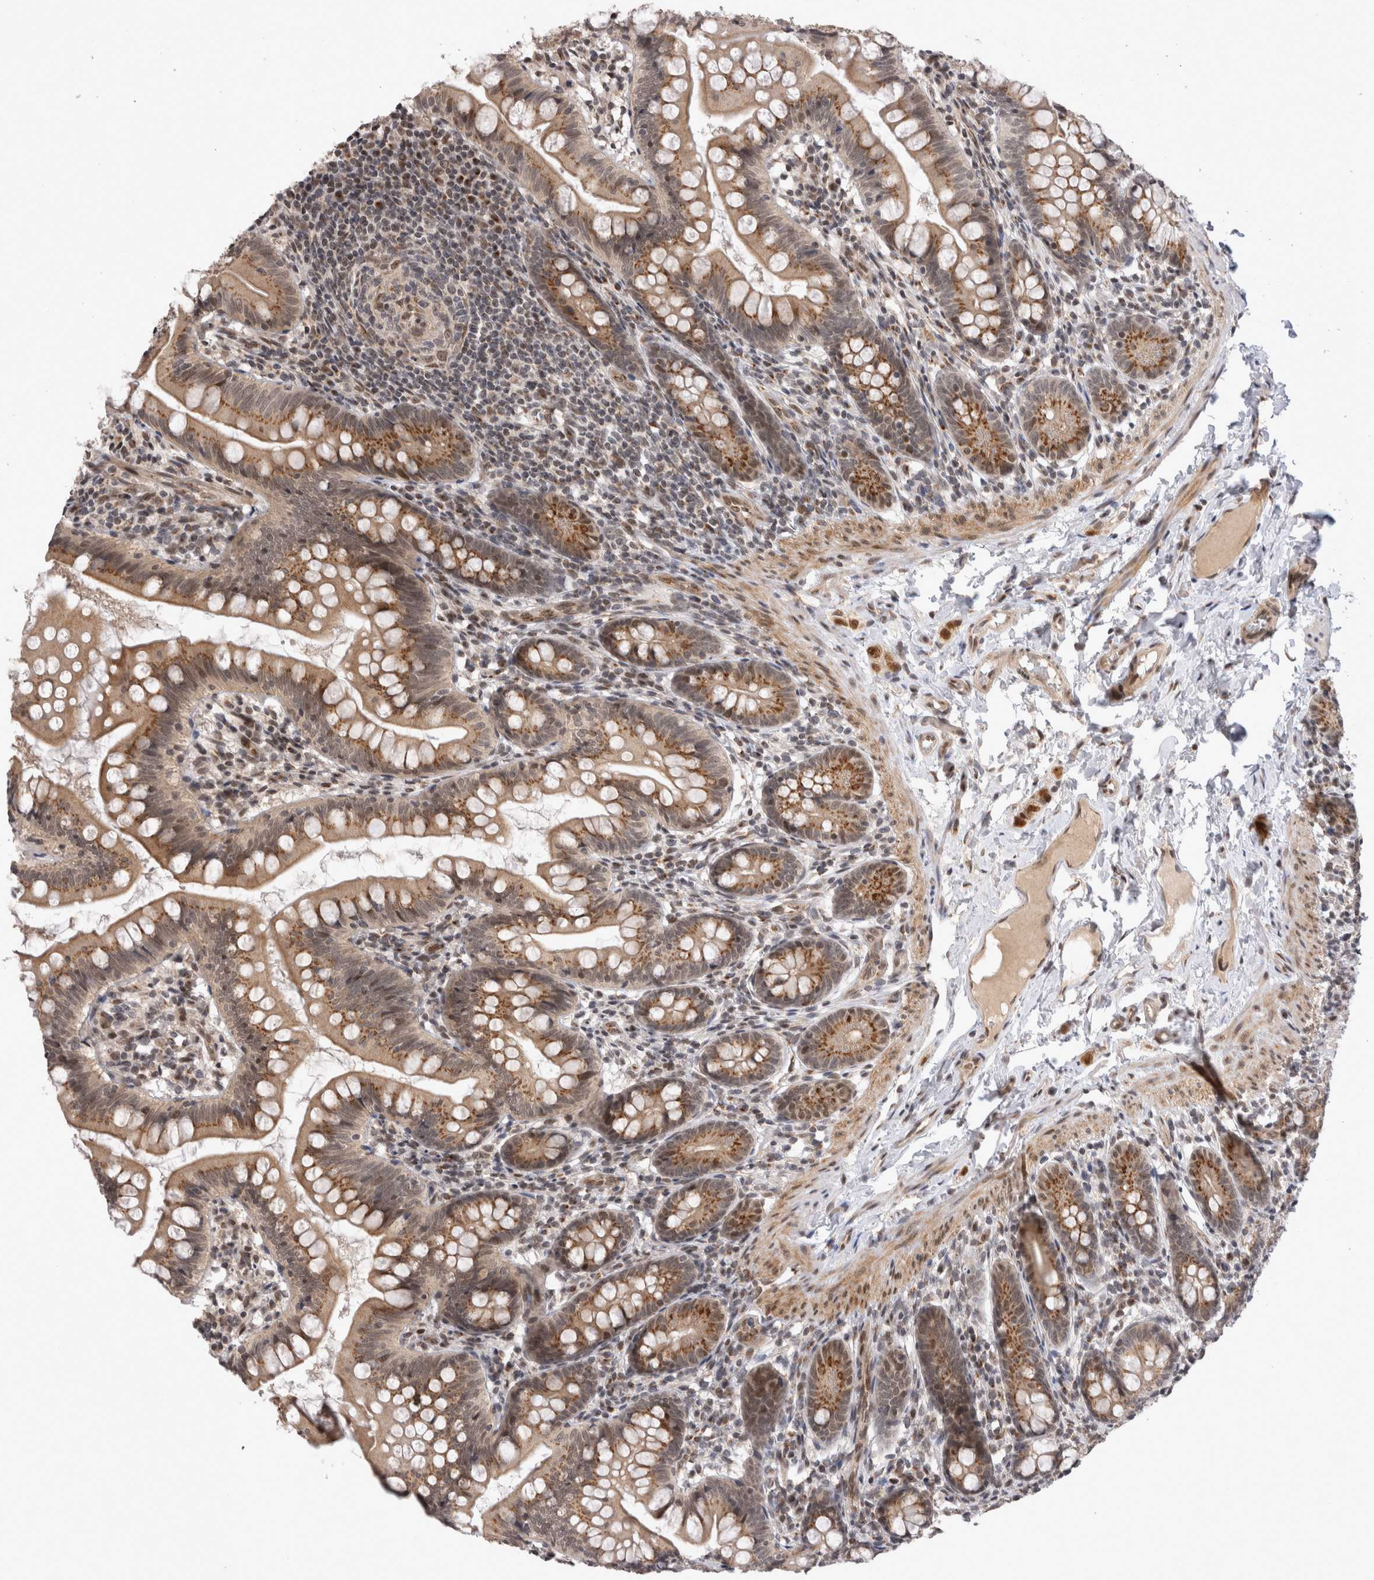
{"staining": {"intensity": "moderate", "quantity": "25%-75%", "location": "cytoplasmic/membranous,nuclear"}, "tissue": "small intestine", "cell_type": "Glandular cells", "image_type": "normal", "snomed": [{"axis": "morphology", "description": "Normal tissue, NOS"}, {"axis": "topography", "description": "Small intestine"}], "caption": "Small intestine stained with DAB IHC reveals medium levels of moderate cytoplasmic/membranous,nuclear expression in approximately 25%-75% of glandular cells.", "gene": "TMEM65", "patient": {"sex": "male", "age": 7}}